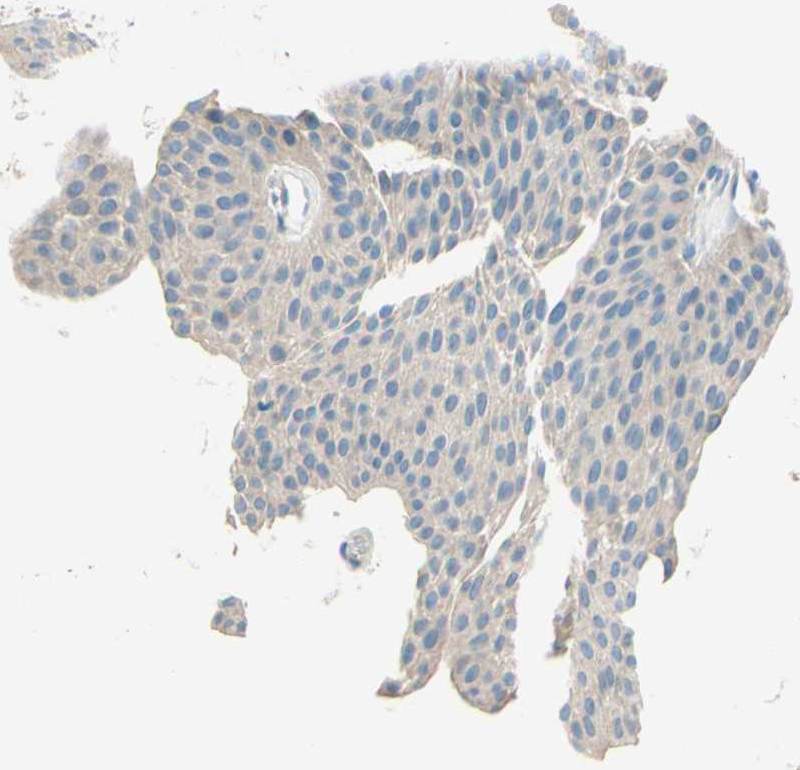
{"staining": {"intensity": "negative", "quantity": "none", "location": "none"}, "tissue": "urothelial cancer", "cell_type": "Tumor cells", "image_type": "cancer", "snomed": [{"axis": "morphology", "description": "Urothelial carcinoma, Low grade"}, {"axis": "topography", "description": "Urinary bladder"}], "caption": "DAB (3,3'-diaminobenzidine) immunohistochemical staining of urothelial carcinoma (low-grade) shows no significant positivity in tumor cells.", "gene": "PASD1", "patient": {"sex": "female", "age": 60}}